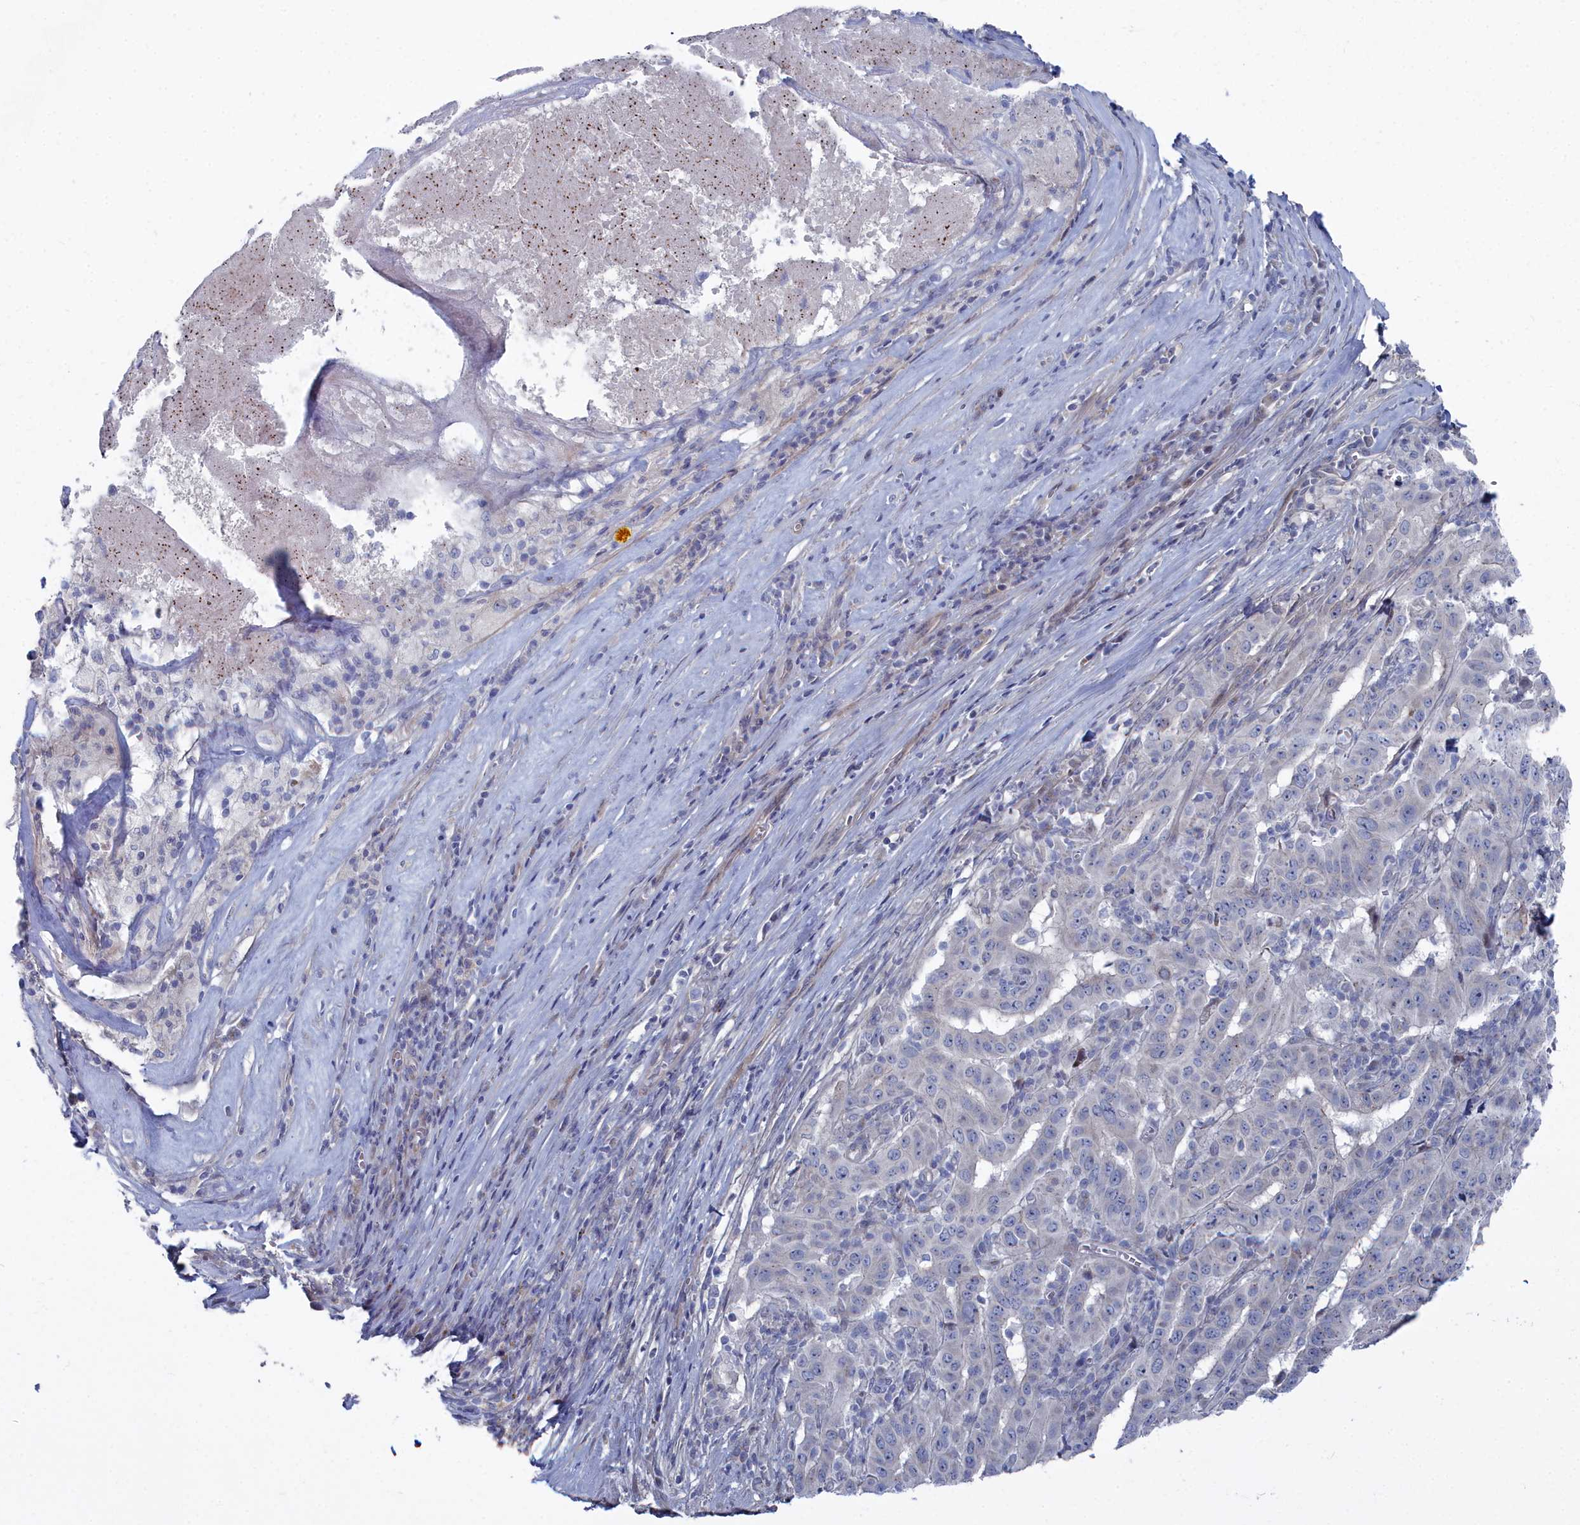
{"staining": {"intensity": "negative", "quantity": "none", "location": "none"}, "tissue": "pancreatic cancer", "cell_type": "Tumor cells", "image_type": "cancer", "snomed": [{"axis": "morphology", "description": "Adenocarcinoma, NOS"}, {"axis": "topography", "description": "Pancreas"}], "caption": "High power microscopy image of an immunohistochemistry photomicrograph of pancreatic cancer (adenocarcinoma), revealing no significant staining in tumor cells.", "gene": "SHISAL2A", "patient": {"sex": "male", "age": 63}}